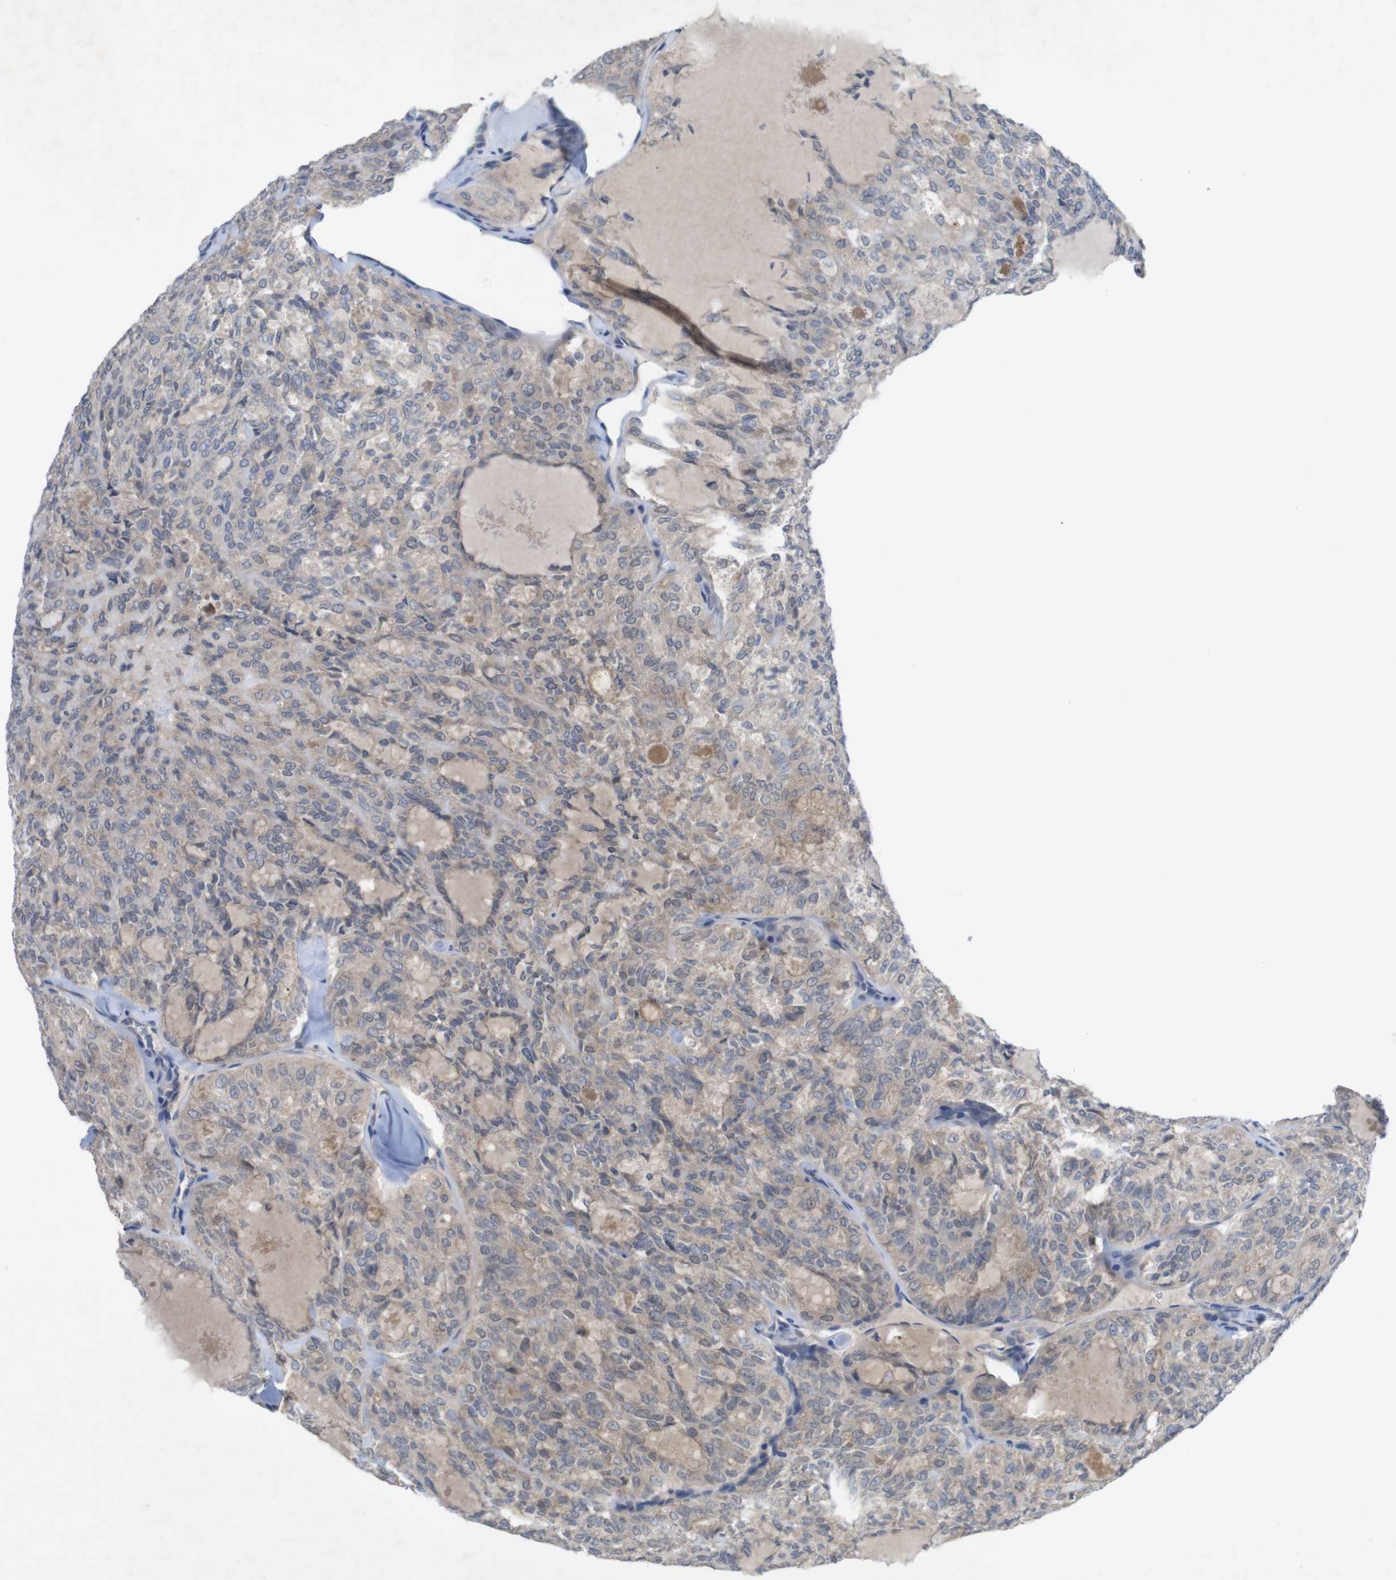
{"staining": {"intensity": "weak", "quantity": ">75%", "location": "cytoplasmic/membranous"}, "tissue": "thyroid cancer", "cell_type": "Tumor cells", "image_type": "cancer", "snomed": [{"axis": "morphology", "description": "Follicular adenoma carcinoma, NOS"}, {"axis": "topography", "description": "Thyroid gland"}], "caption": "Protein expression analysis of follicular adenoma carcinoma (thyroid) shows weak cytoplasmic/membranous expression in approximately >75% of tumor cells.", "gene": "BCAR3", "patient": {"sex": "male", "age": 75}}